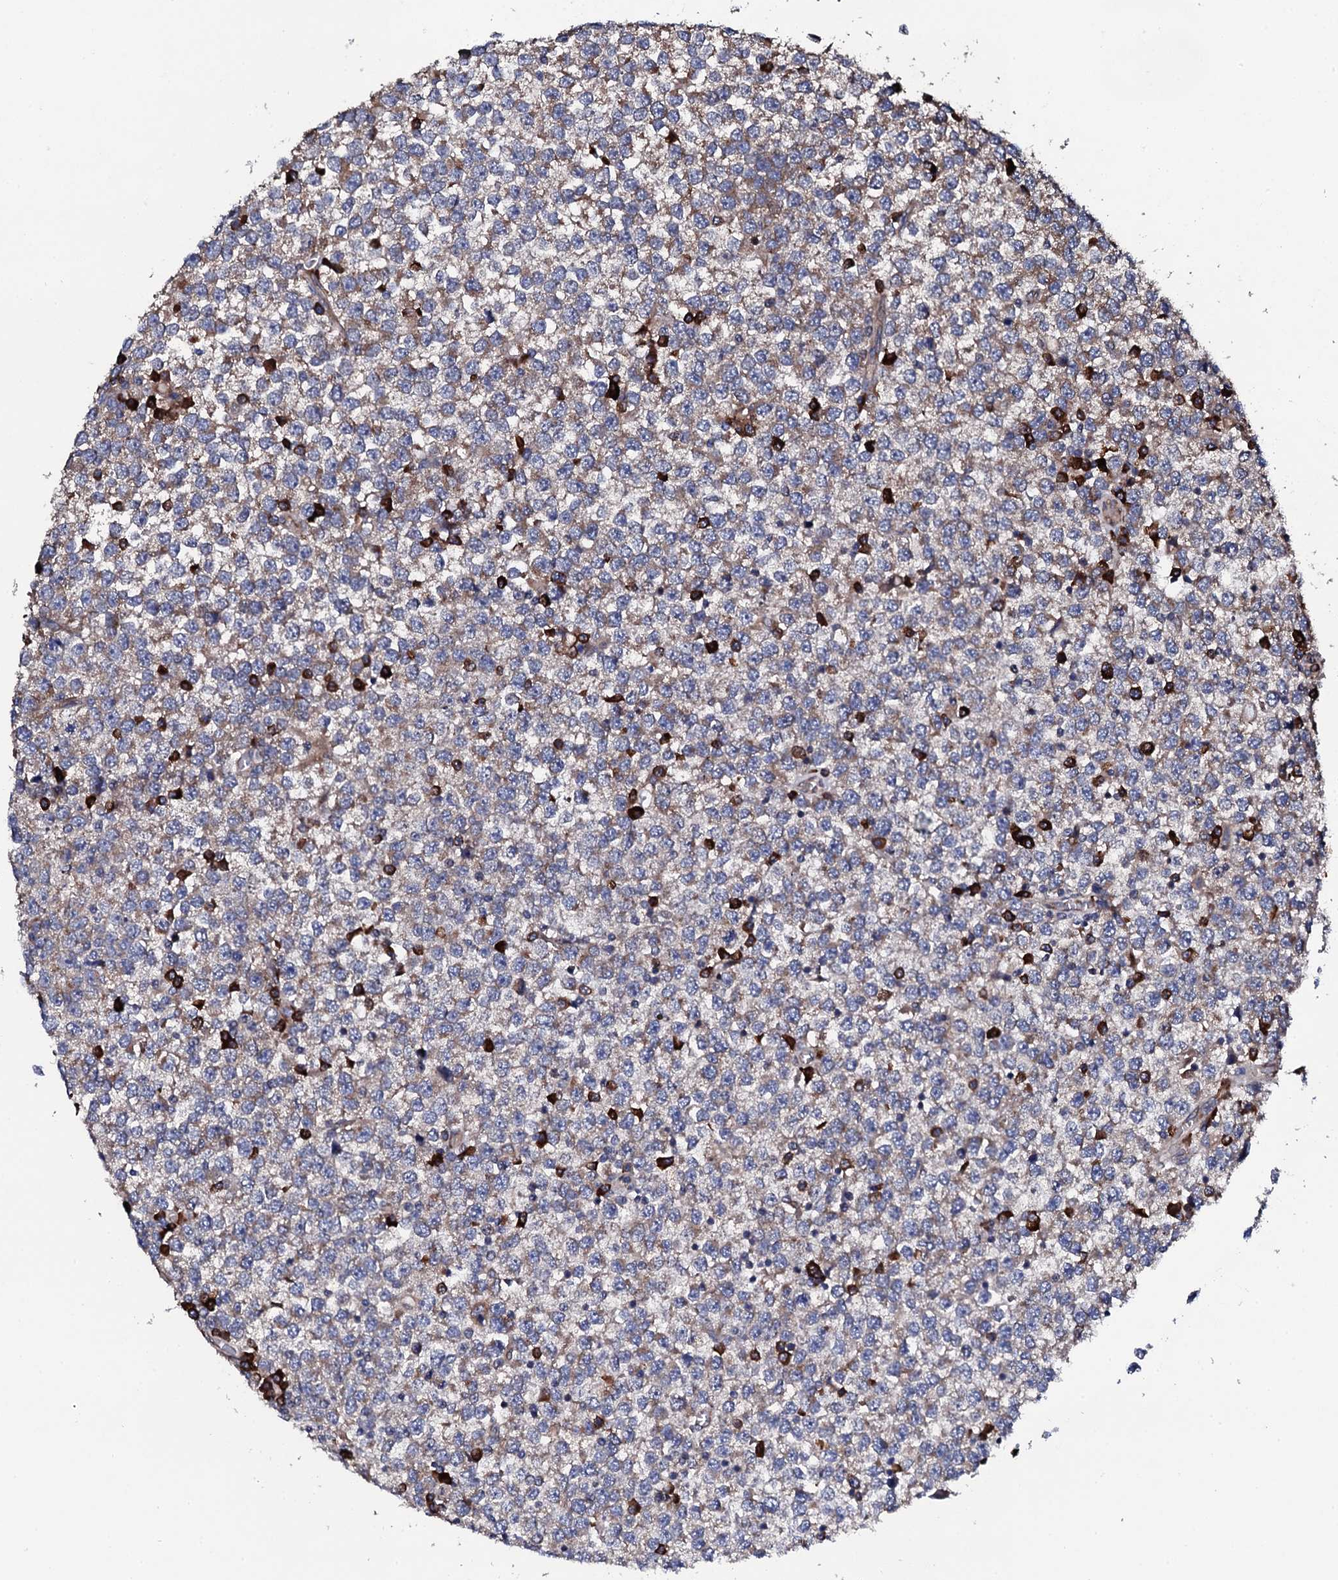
{"staining": {"intensity": "weak", "quantity": "25%-75%", "location": "cytoplasmic/membranous"}, "tissue": "testis cancer", "cell_type": "Tumor cells", "image_type": "cancer", "snomed": [{"axis": "morphology", "description": "Seminoma, NOS"}, {"axis": "topography", "description": "Testis"}], "caption": "Human testis seminoma stained with a protein marker displays weak staining in tumor cells.", "gene": "LIPT2", "patient": {"sex": "male", "age": 65}}